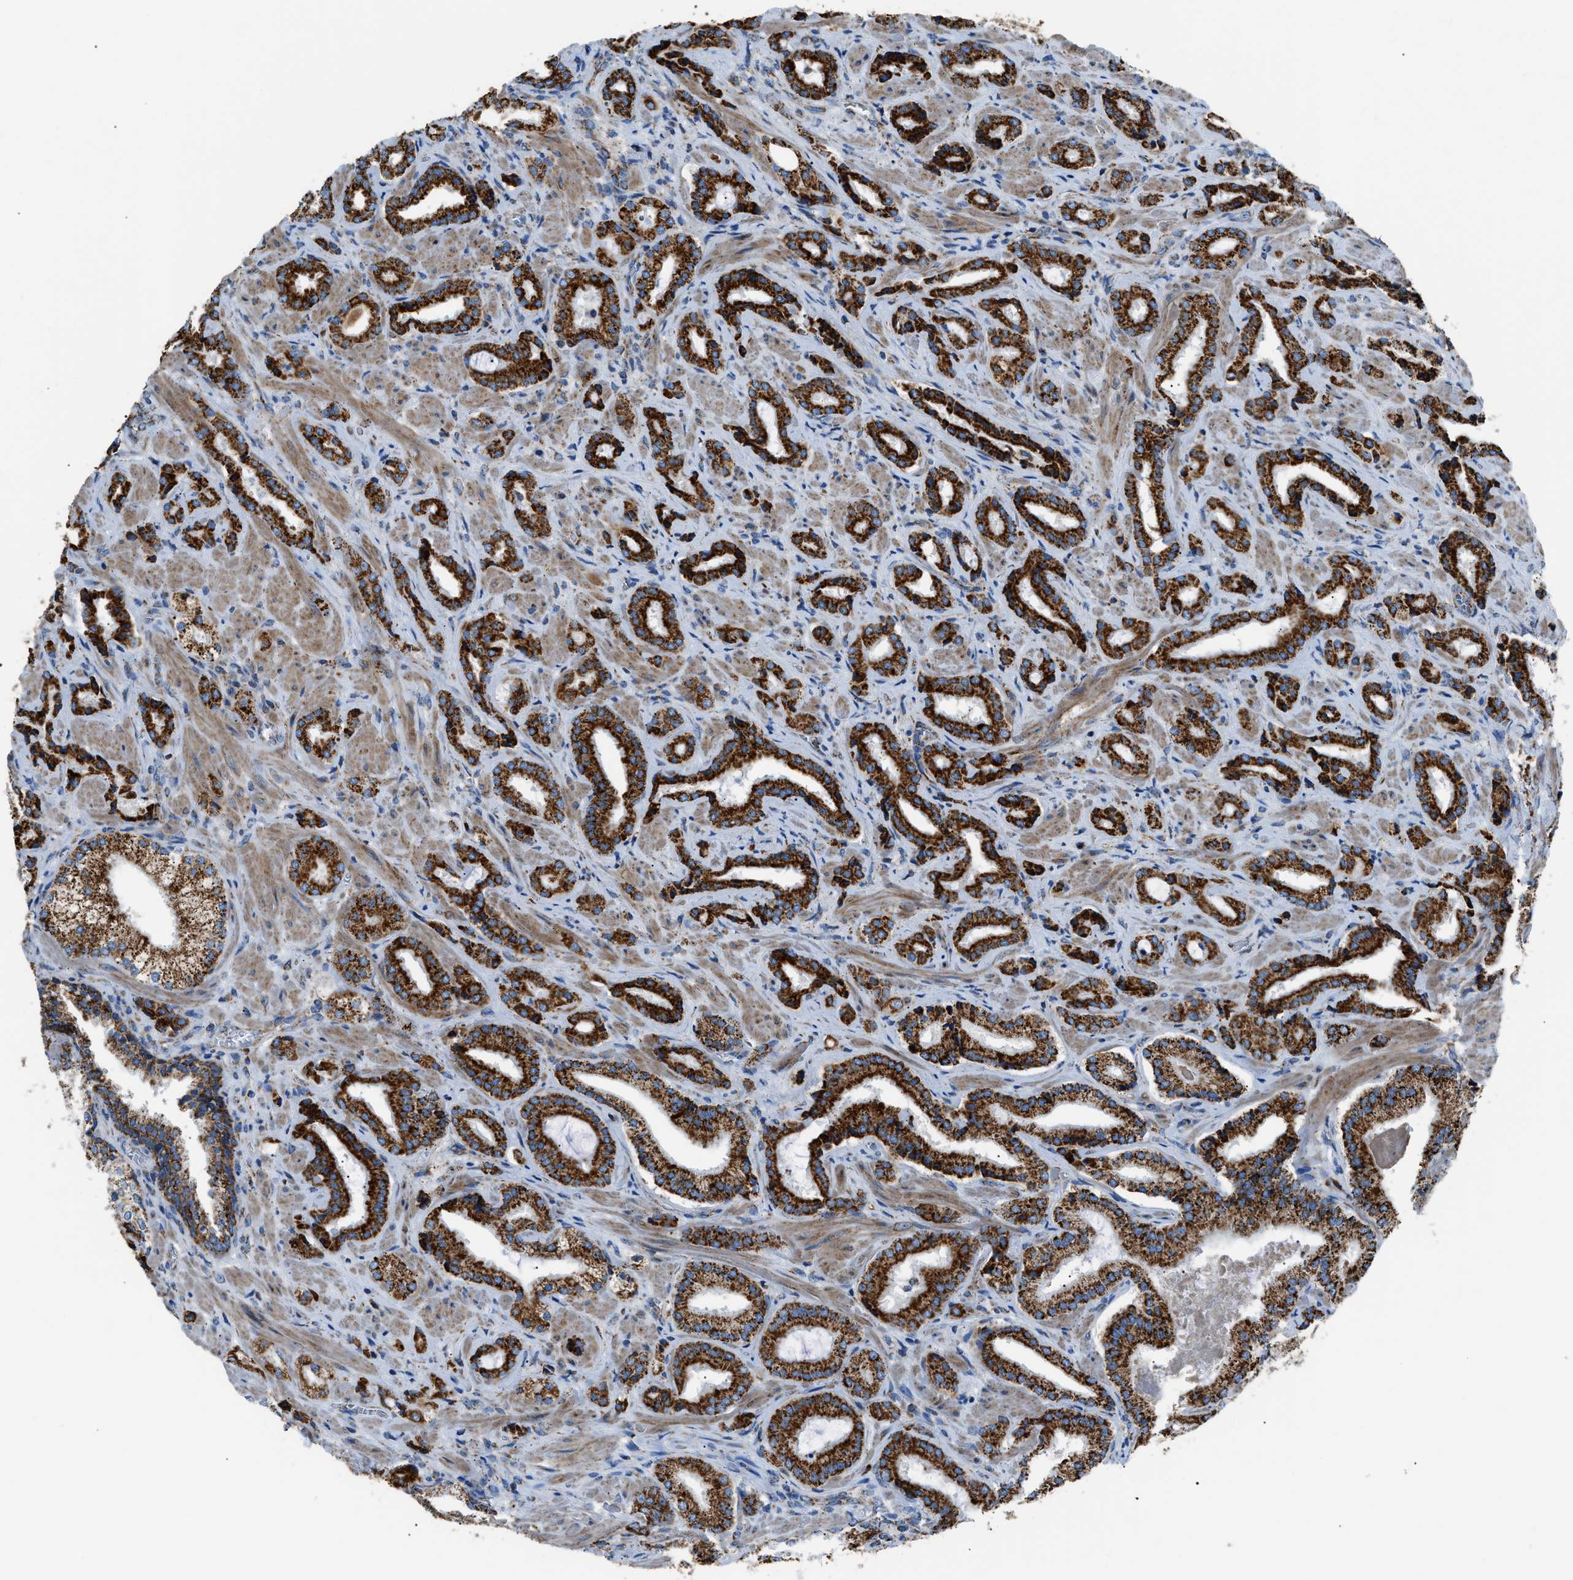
{"staining": {"intensity": "strong", "quantity": ">75%", "location": "cytoplasmic/membranous"}, "tissue": "prostate cancer", "cell_type": "Tumor cells", "image_type": "cancer", "snomed": [{"axis": "morphology", "description": "Adenocarcinoma, High grade"}, {"axis": "topography", "description": "Prostate"}], "caption": "Brown immunohistochemical staining in human adenocarcinoma (high-grade) (prostate) displays strong cytoplasmic/membranous expression in approximately >75% of tumor cells.", "gene": "PHB2", "patient": {"sex": "male", "age": 64}}